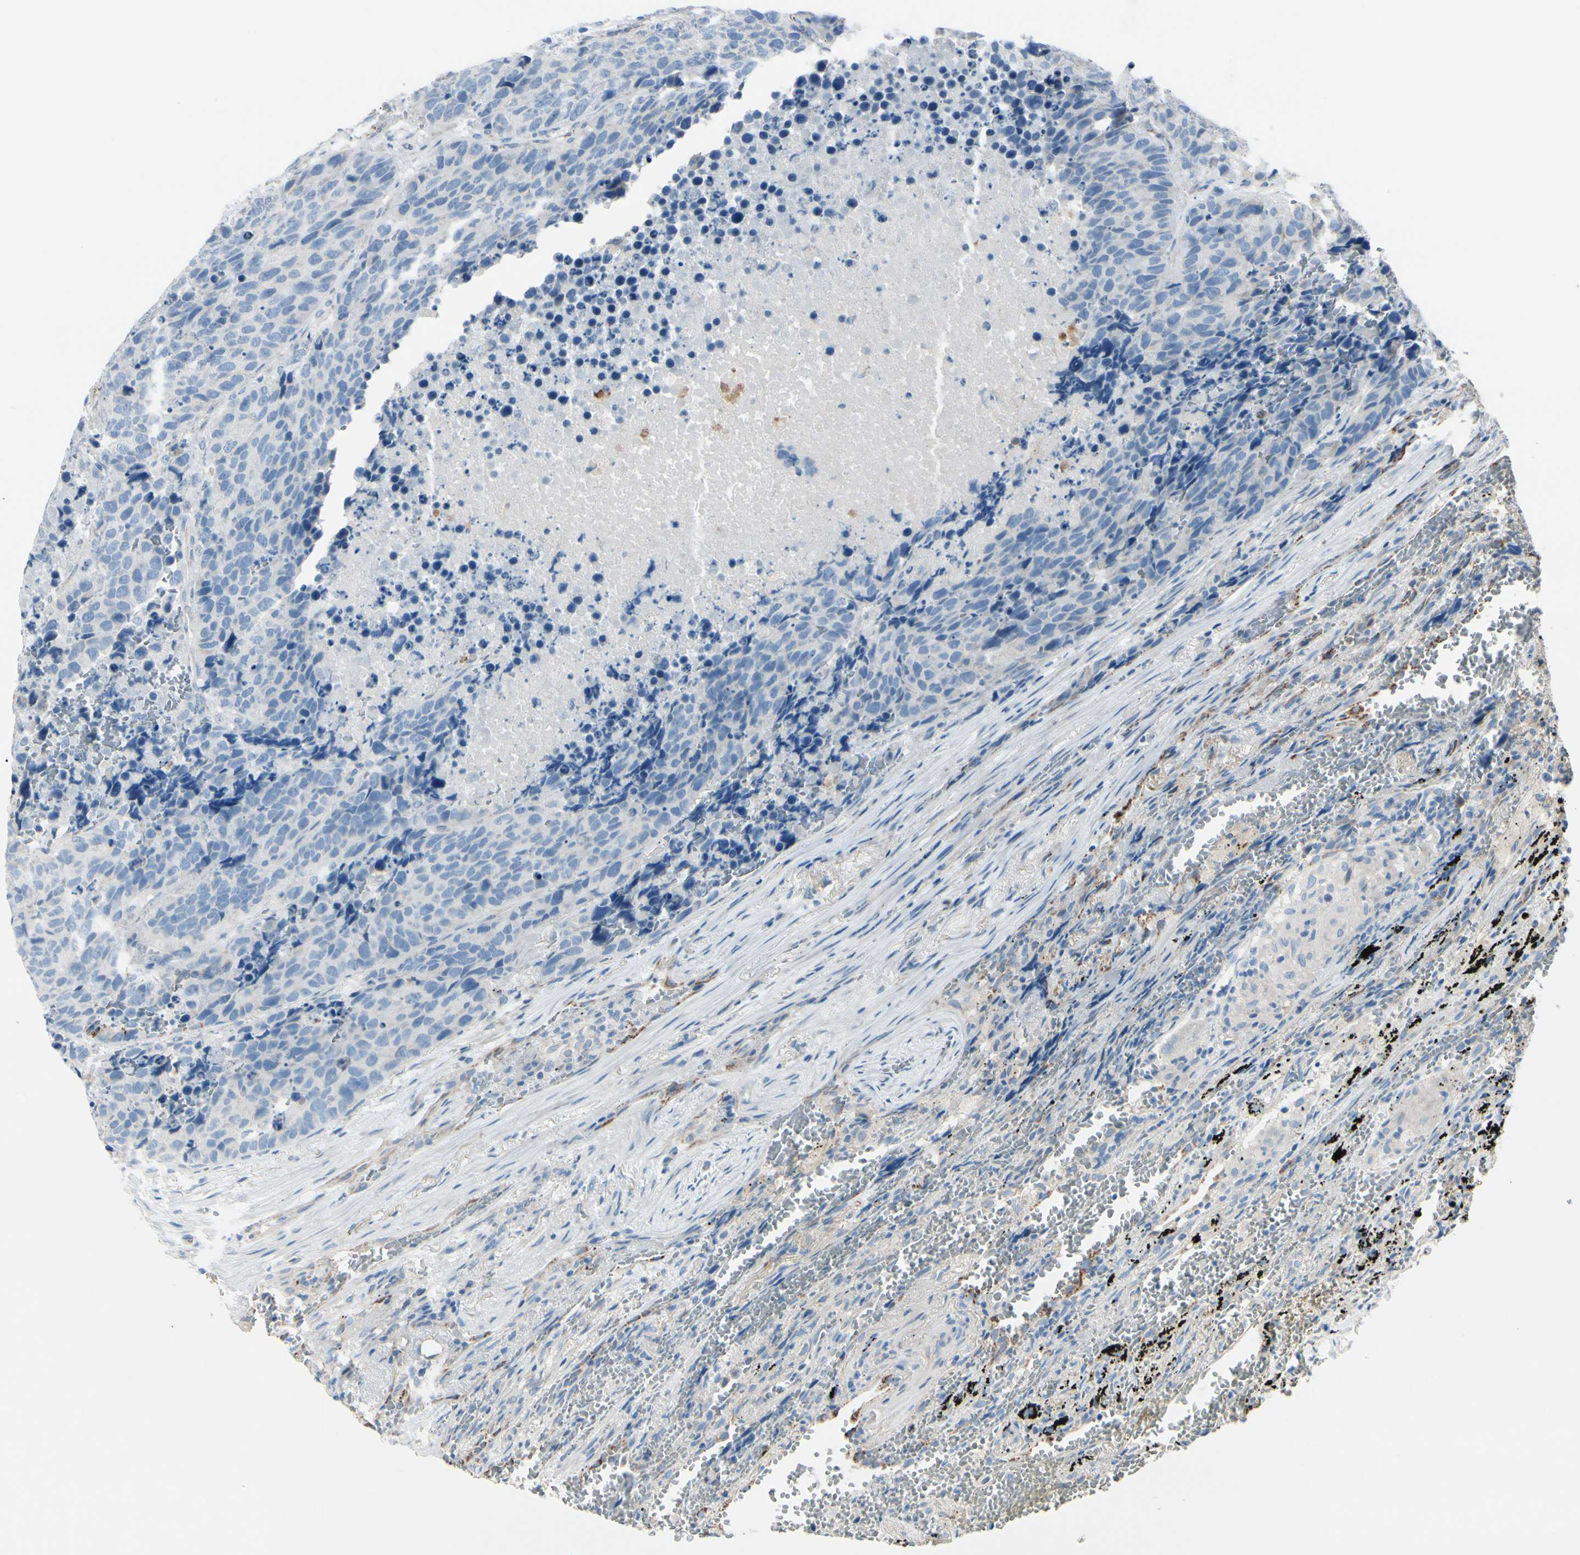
{"staining": {"intensity": "negative", "quantity": "none", "location": "none"}, "tissue": "carcinoid", "cell_type": "Tumor cells", "image_type": "cancer", "snomed": [{"axis": "morphology", "description": "Carcinoid, malignant, NOS"}, {"axis": "topography", "description": "Lung"}], "caption": "An immunohistochemistry (IHC) micrograph of carcinoid is shown. There is no staining in tumor cells of carcinoid. Nuclei are stained in blue.", "gene": "EPHA3", "patient": {"sex": "male", "age": 60}}